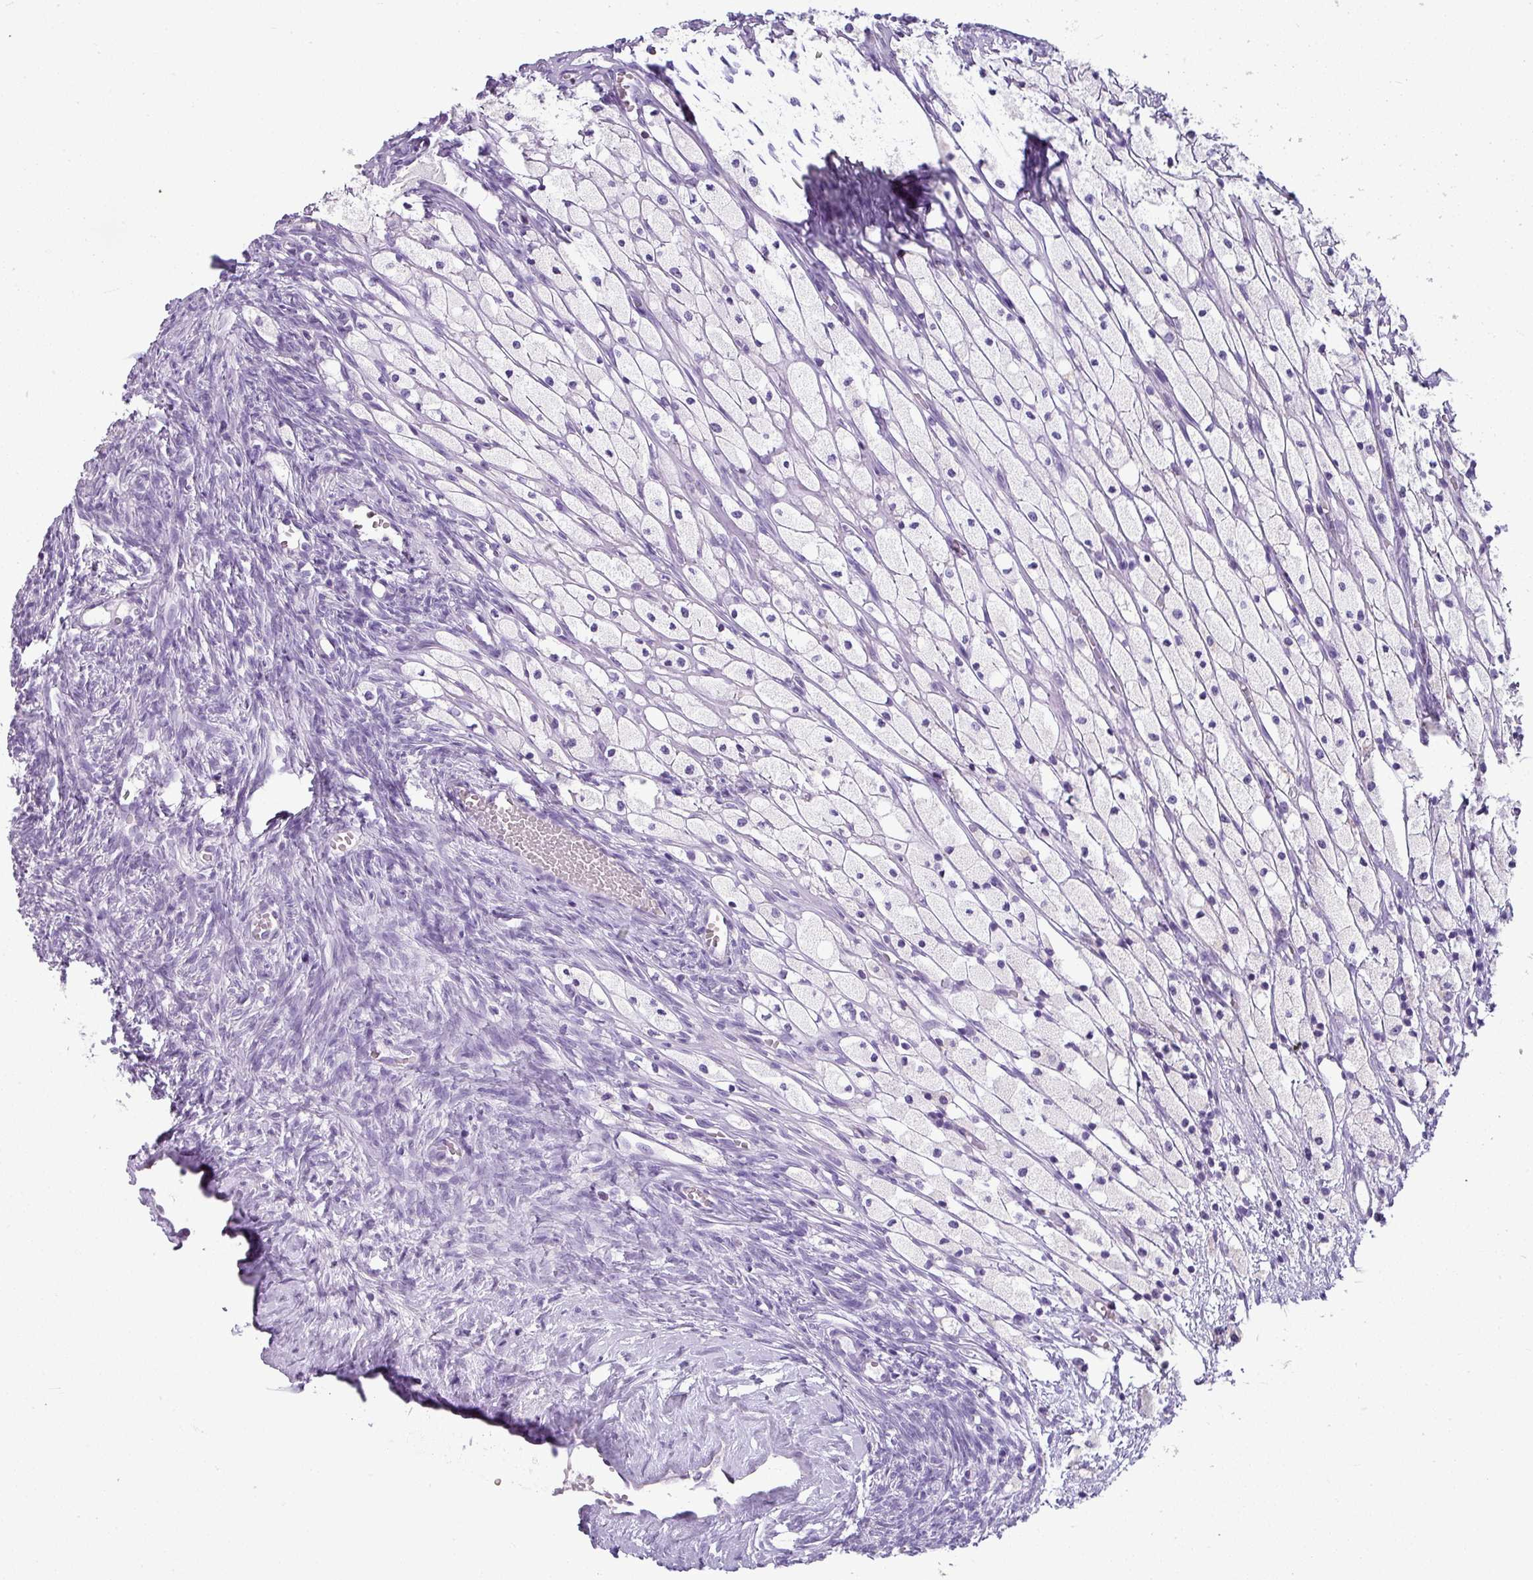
{"staining": {"intensity": "negative", "quantity": "none", "location": "none"}, "tissue": "ovary", "cell_type": "Ovarian stroma cells", "image_type": "normal", "snomed": [{"axis": "morphology", "description": "Normal tissue, NOS"}, {"axis": "topography", "description": "Ovary"}], "caption": "This is a image of IHC staining of benign ovary, which shows no staining in ovarian stroma cells.", "gene": "ZNF568", "patient": {"sex": "female", "age": 51}}